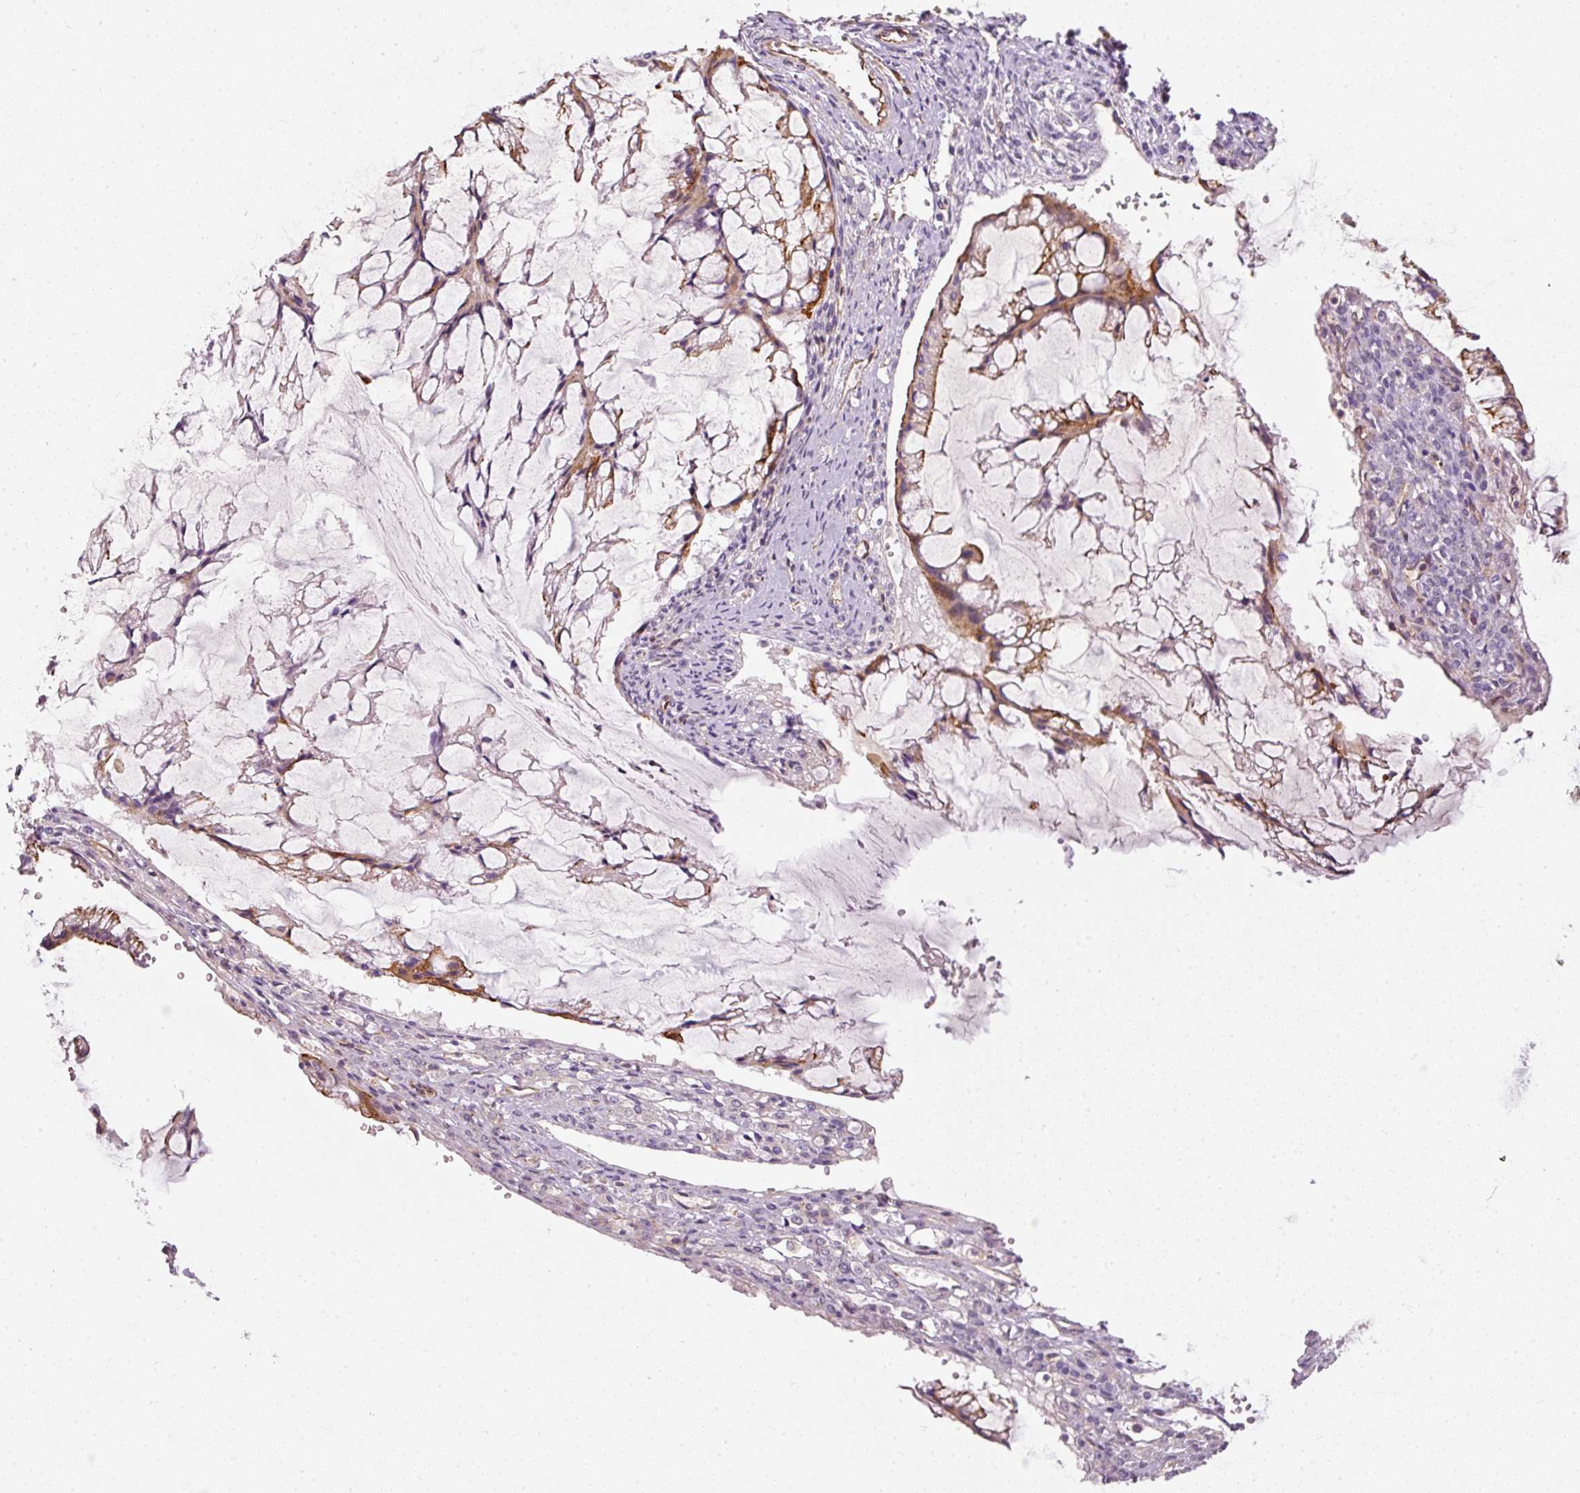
{"staining": {"intensity": "moderate", "quantity": "25%-75%", "location": "cytoplasmic/membranous"}, "tissue": "ovarian cancer", "cell_type": "Tumor cells", "image_type": "cancer", "snomed": [{"axis": "morphology", "description": "Cystadenocarcinoma, mucinous, NOS"}, {"axis": "topography", "description": "Ovary"}], "caption": "Immunohistochemical staining of human ovarian mucinous cystadenocarcinoma displays medium levels of moderate cytoplasmic/membranous expression in about 25%-75% of tumor cells. (Brightfield microscopy of DAB IHC at high magnification).", "gene": "OSR2", "patient": {"sex": "female", "age": 73}}